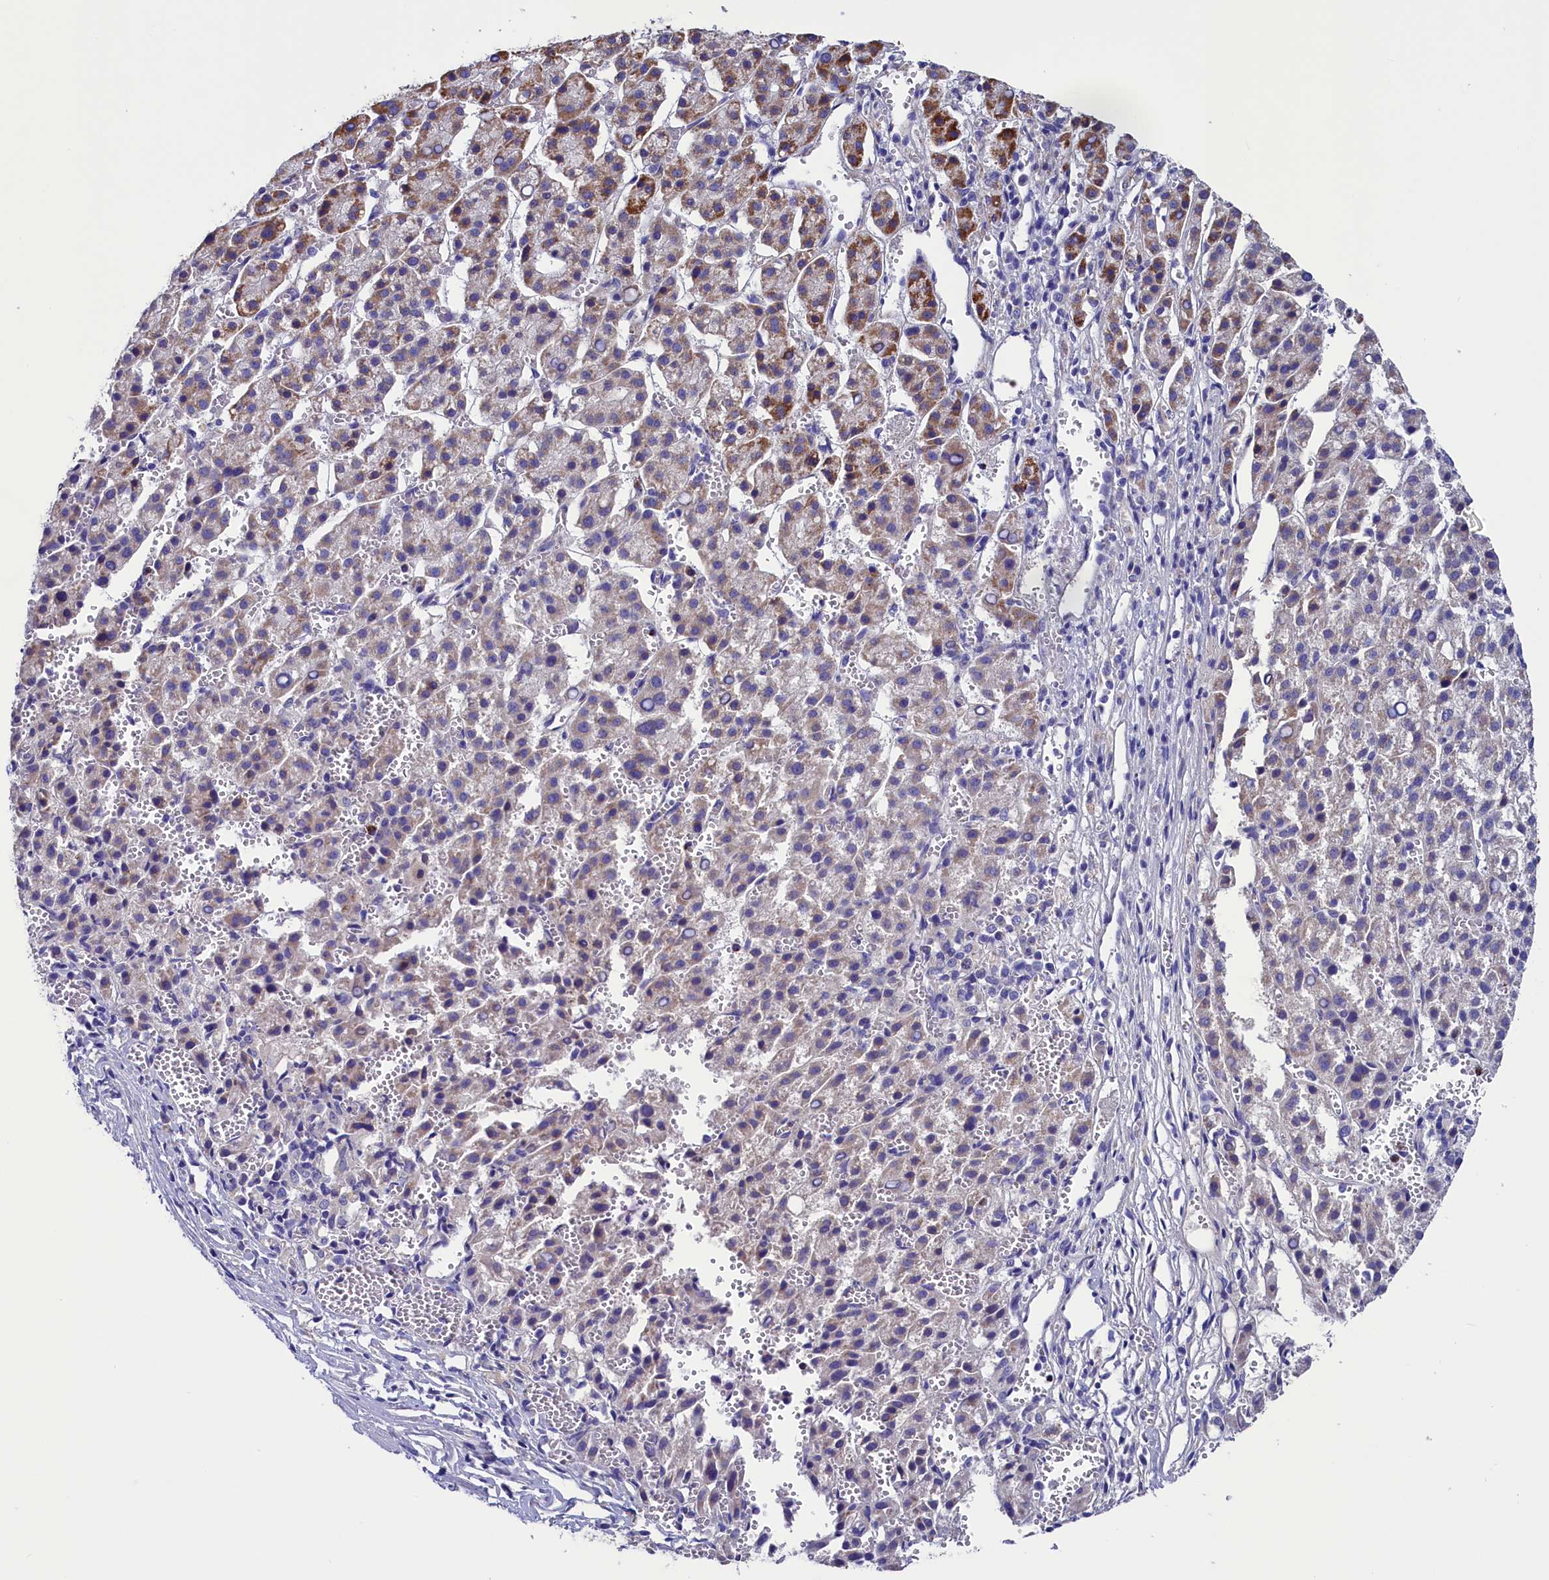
{"staining": {"intensity": "moderate", "quantity": "<25%", "location": "cytoplasmic/membranous"}, "tissue": "liver cancer", "cell_type": "Tumor cells", "image_type": "cancer", "snomed": [{"axis": "morphology", "description": "Carcinoma, Hepatocellular, NOS"}, {"axis": "topography", "description": "Liver"}], "caption": "Immunohistochemical staining of human liver cancer demonstrates moderate cytoplasmic/membranous protein expression in approximately <25% of tumor cells. (IHC, brightfield microscopy, high magnification).", "gene": "SLC39A3", "patient": {"sex": "female", "age": 58}}